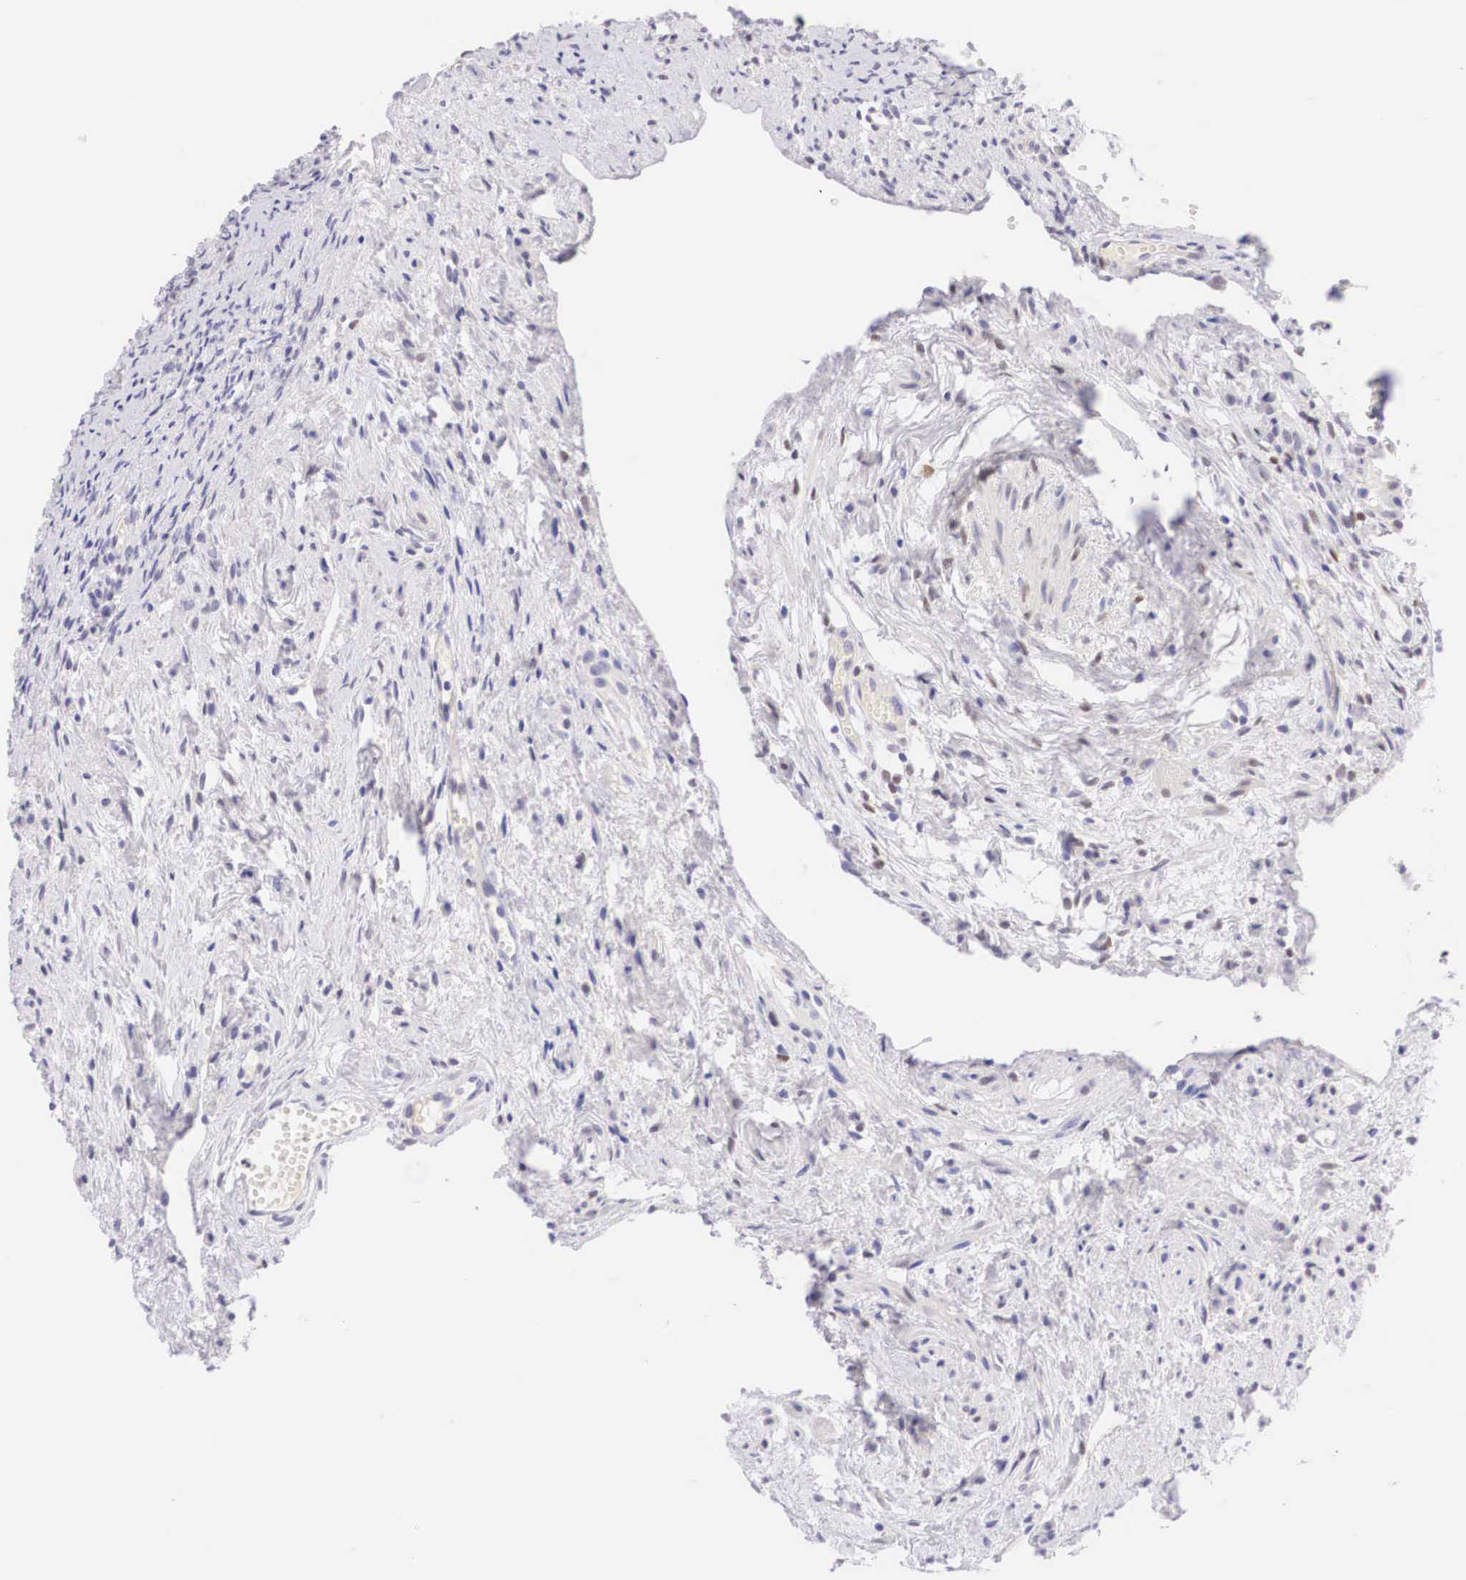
{"staining": {"intensity": "negative", "quantity": "none", "location": "none"}, "tissue": "ovary", "cell_type": "Ovarian stroma cells", "image_type": "normal", "snomed": [{"axis": "morphology", "description": "Normal tissue, NOS"}, {"axis": "topography", "description": "Ovary"}], "caption": "Immunohistochemical staining of benign human ovary shows no significant positivity in ovarian stroma cells. (DAB immunohistochemistry visualized using brightfield microscopy, high magnification).", "gene": "BCL6", "patient": {"sex": "female", "age": 63}}